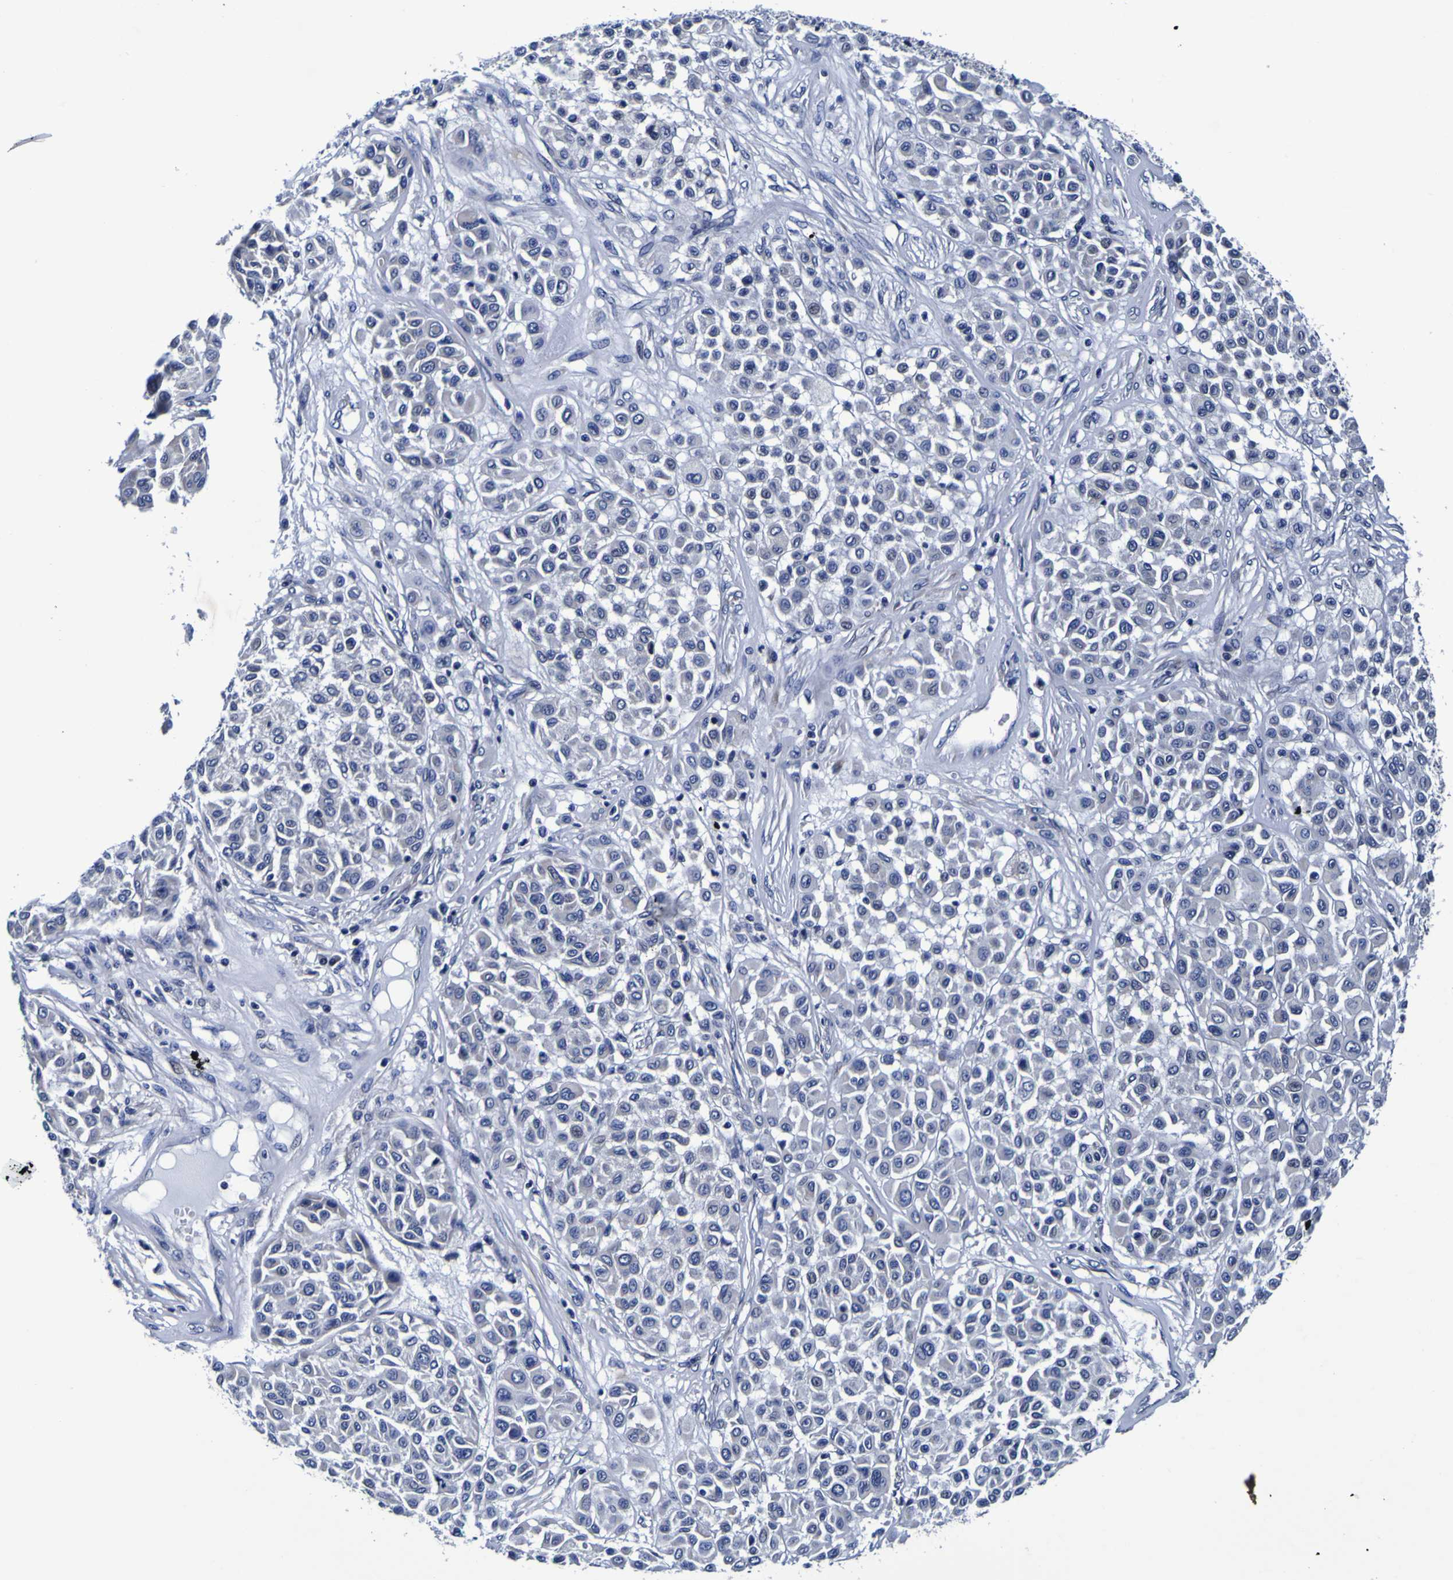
{"staining": {"intensity": "negative", "quantity": "none", "location": "none"}, "tissue": "melanoma", "cell_type": "Tumor cells", "image_type": "cancer", "snomed": [{"axis": "morphology", "description": "Malignant melanoma, Metastatic site"}, {"axis": "topography", "description": "Soft tissue"}], "caption": "The micrograph demonstrates no staining of tumor cells in malignant melanoma (metastatic site).", "gene": "PDLIM4", "patient": {"sex": "male", "age": 41}}